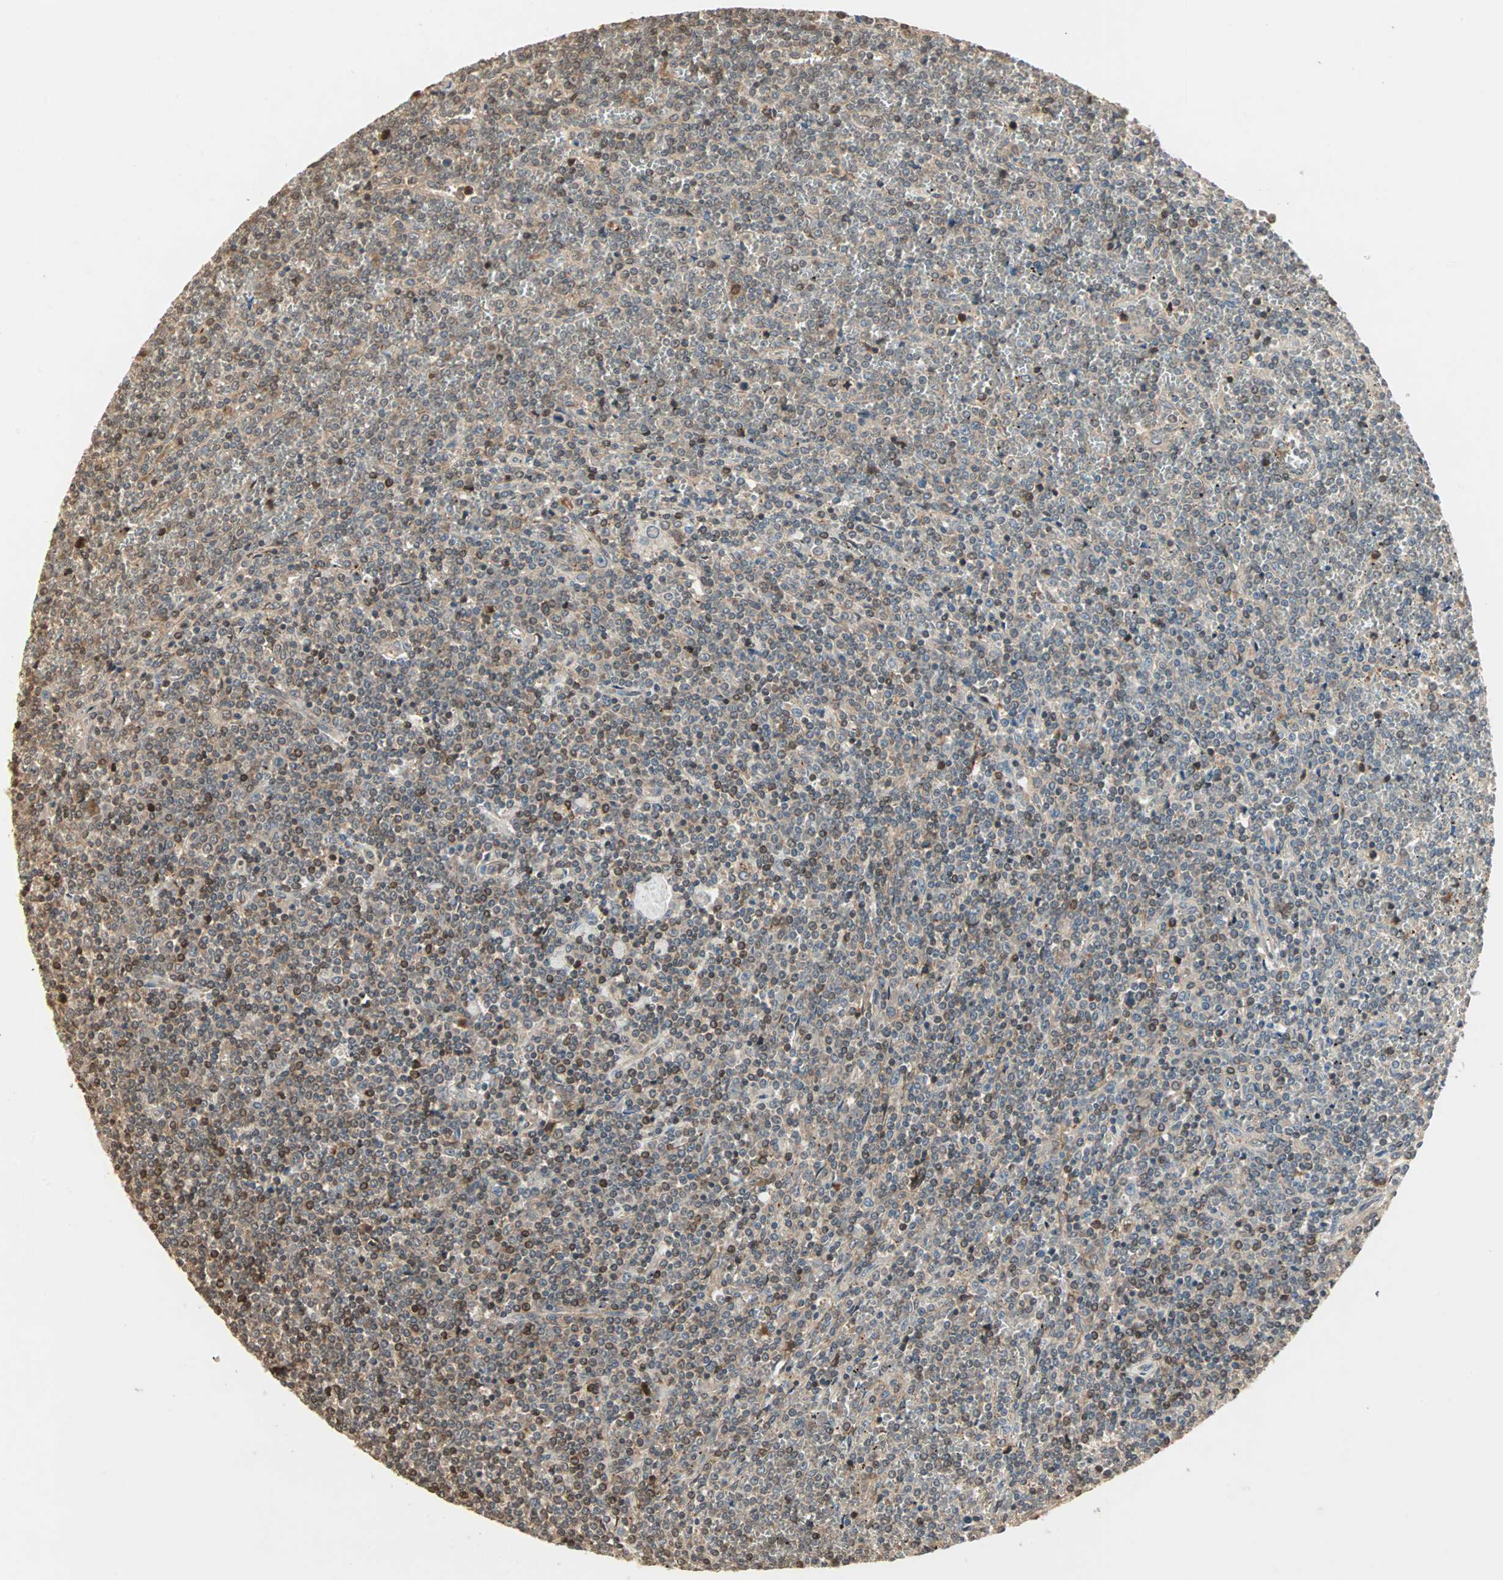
{"staining": {"intensity": "moderate", "quantity": "25%-75%", "location": "cytoplasmic/membranous,nuclear"}, "tissue": "lymphoma", "cell_type": "Tumor cells", "image_type": "cancer", "snomed": [{"axis": "morphology", "description": "Malignant lymphoma, non-Hodgkin's type, Low grade"}, {"axis": "topography", "description": "Spleen"}], "caption": "Human lymphoma stained for a protein (brown) reveals moderate cytoplasmic/membranous and nuclear positive expression in about 25%-75% of tumor cells.", "gene": "DRG2", "patient": {"sex": "female", "age": 19}}